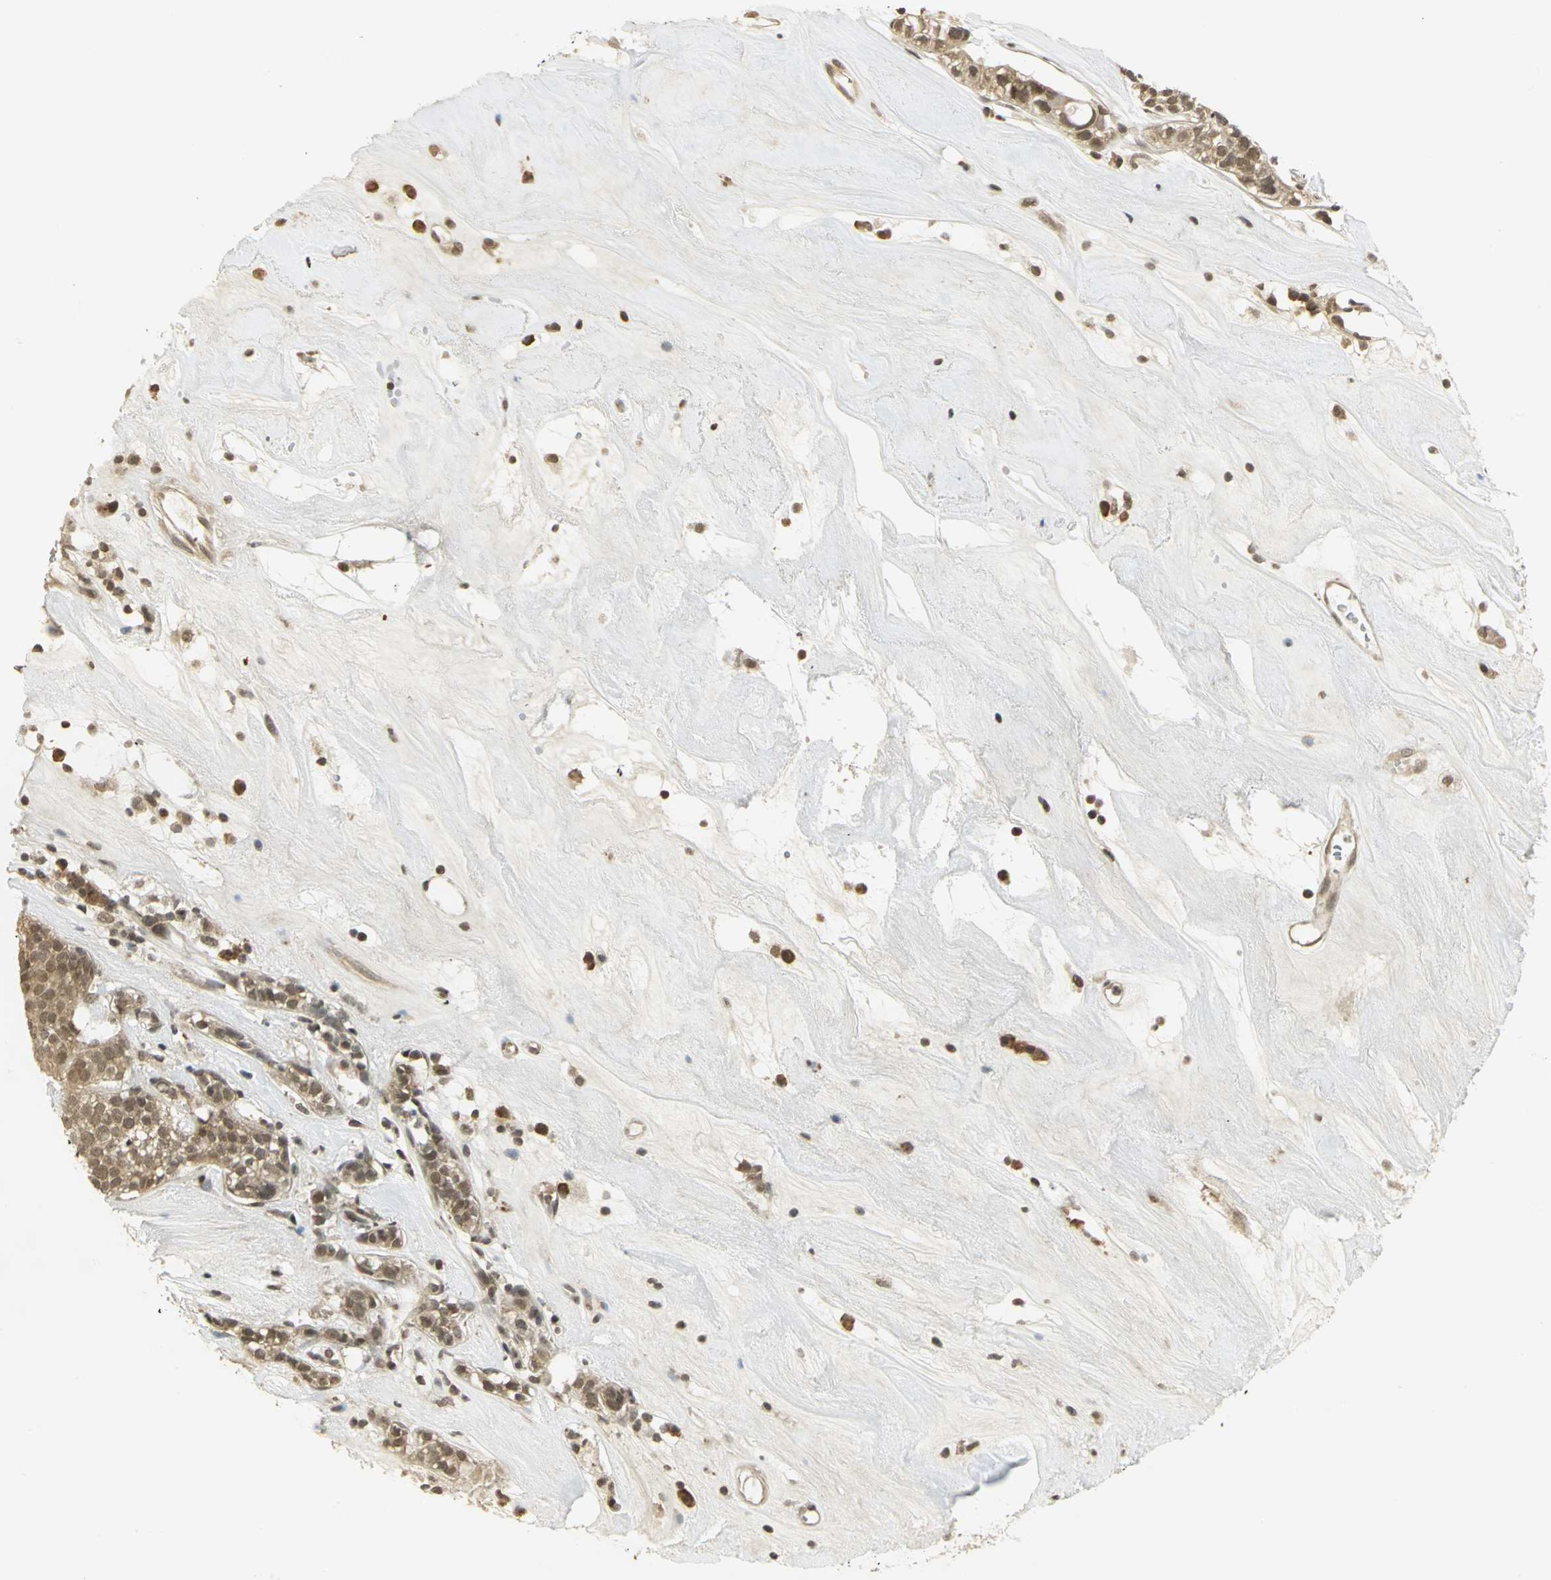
{"staining": {"intensity": "moderate", "quantity": ">75%", "location": "cytoplasmic/membranous"}, "tissue": "head and neck cancer", "cell_type": "Tumor cells", "image_type": "cancer", "snomed": [{"axis": "morphology", "description": "Adenocarcinoma, NOS"}, {"axis": "topography", "description": "Salivary gland"}, {"axis": "topography", "description": "Head-Neck"}], "caption": "Head and neck adenocarcinoma tissue exhibits moderate cytoplasmic/membranous positivity in about >75% of tumor cells, visualized by immunohistochemistry.", "gene": "CDC34", "patient": {"sex": "female", "age": 65}}